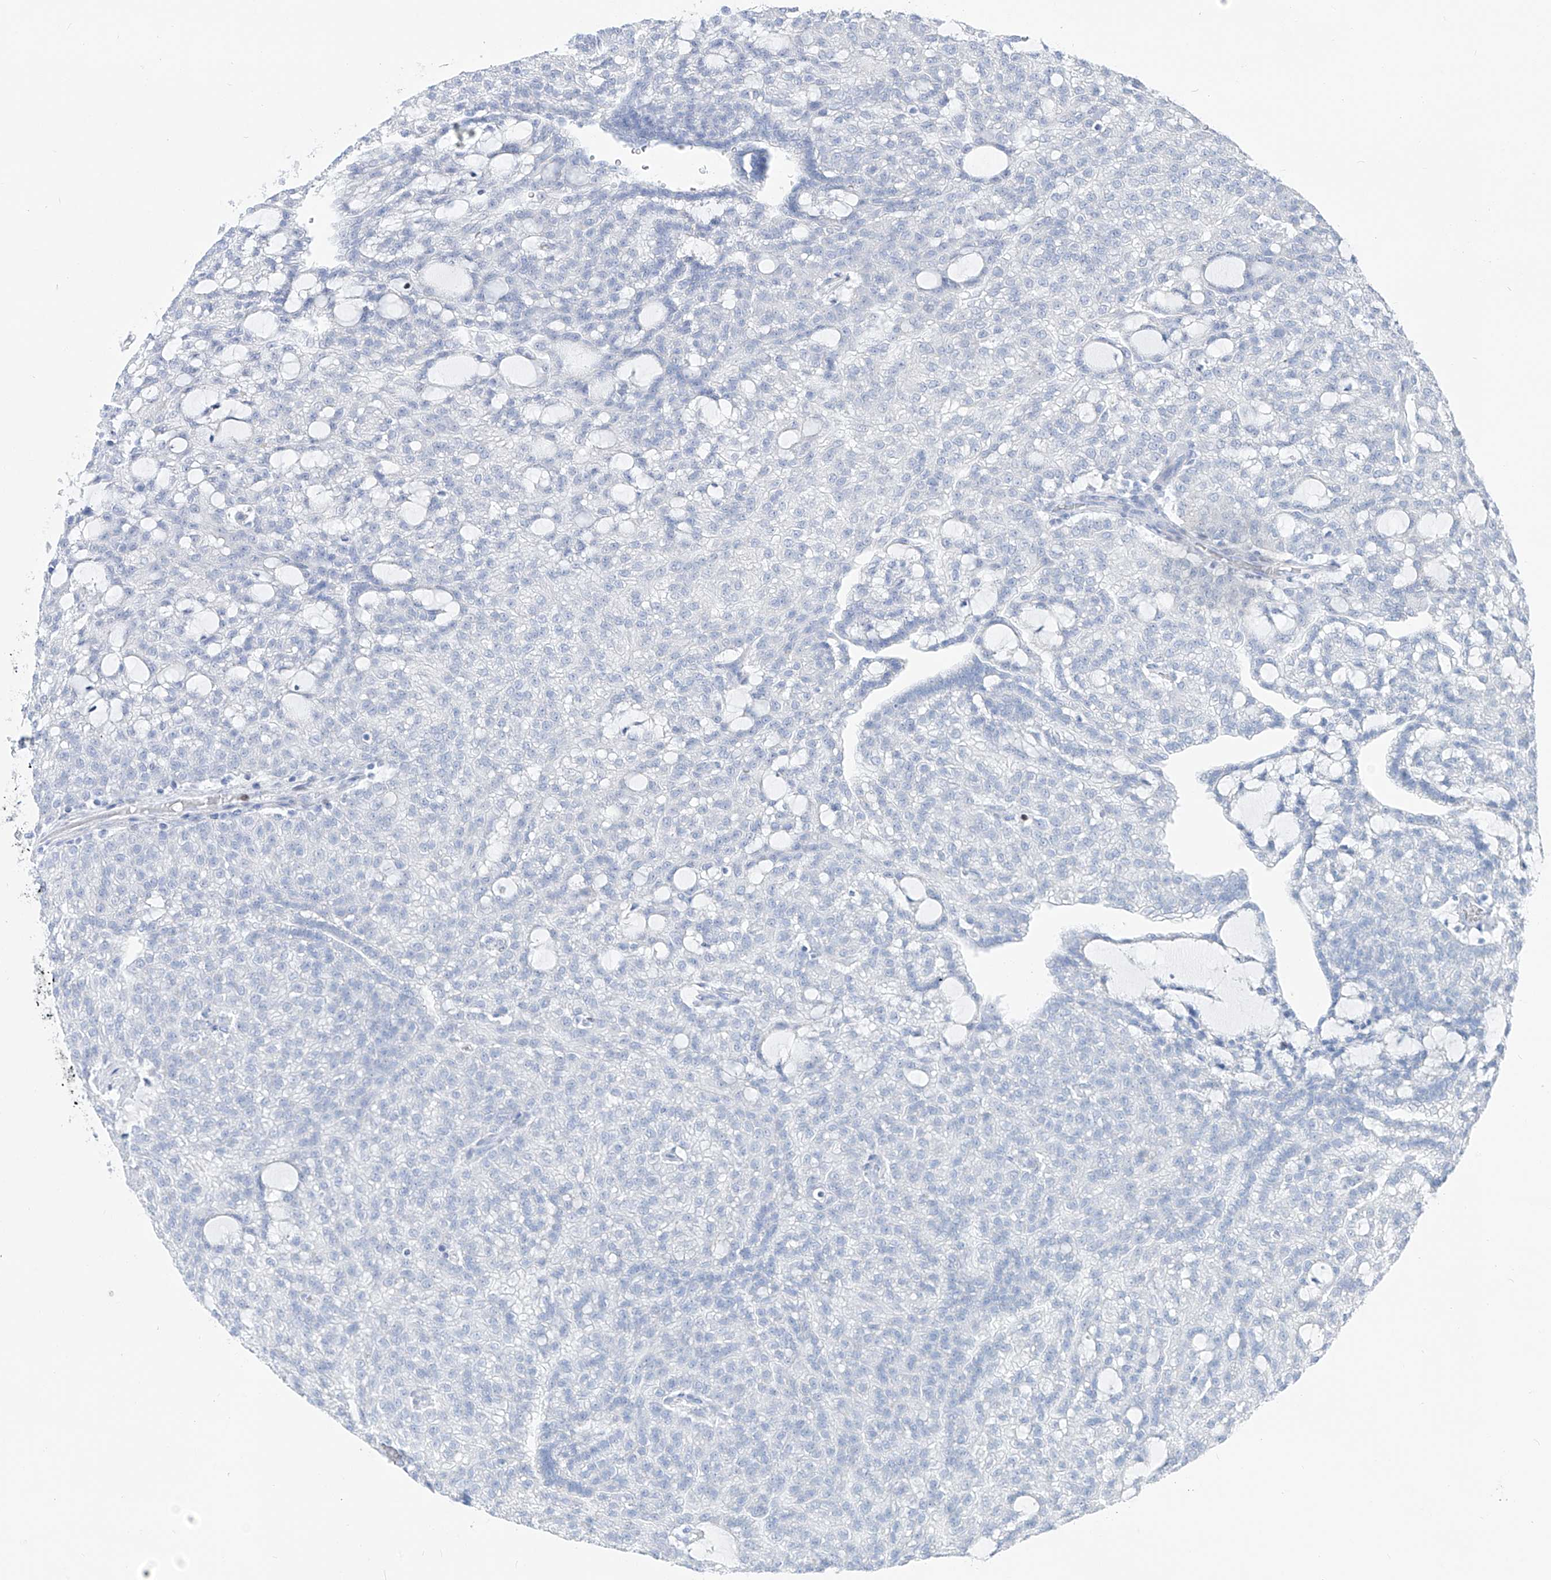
{"staining": {"intensity": "negative", "quantity": "none", "location": "none"}, "tissue": "renal cancer", "cell_type": "Tumor cells", "image_type": "cancer", "snomed": [{"axis": "morphology", "description": "Adenocarcinoma, NOS"}, {"axis": "topography", "description": "Kidney"}], "caption": "High power microscopy photomicrograph of an immunohistochemistry image of adenocarcinoma (renal), revealing no significant expression in tumor cells.", "gene": "FRS3", "patient": {"sex": "male", "age": 63}}